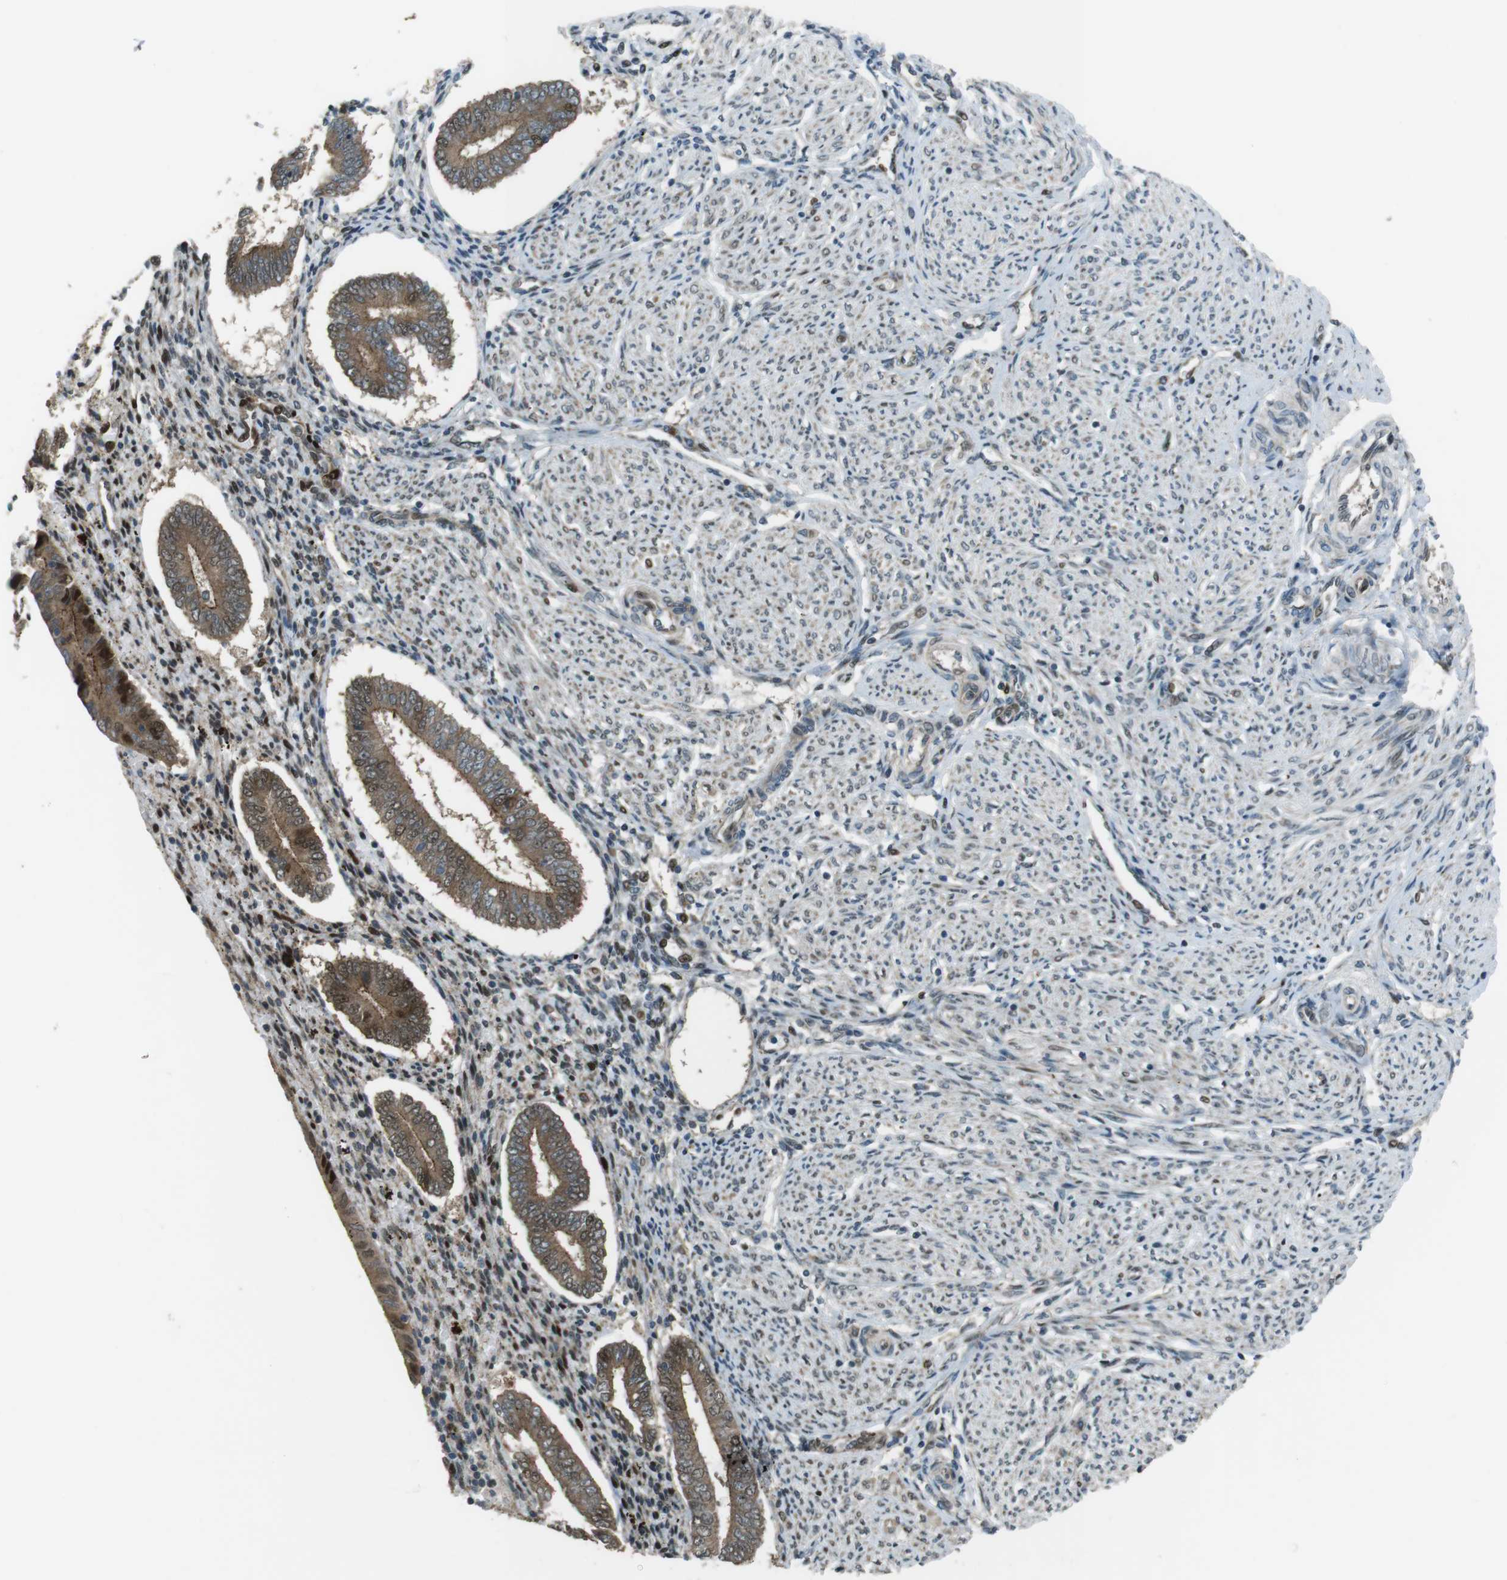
{"staining": {"intensity": "moderate", "quantity": "25%-75%", "location": "cytoplasmic/membranous"}, "tissue": "endometrium", "cell_type": "Cells in endometrial stroma", "image_type": "normal", "snomed": [{"axis": "morphology", "description": "Normal tissue, NOS"}, {"axis": "topography", "description": "Endometrium"}], "caption": "Cells in endometrial stroma demonstrate medium levels of moderate cytoplasmic/membranous expression in approximately 25%-75% of cells in unremarkable human endometrium. The protein of interest is shown in brown color, while the nuclei are stained blue.", "gene": "ZNF330", "patient": {"sex": "female", "age": 42}}